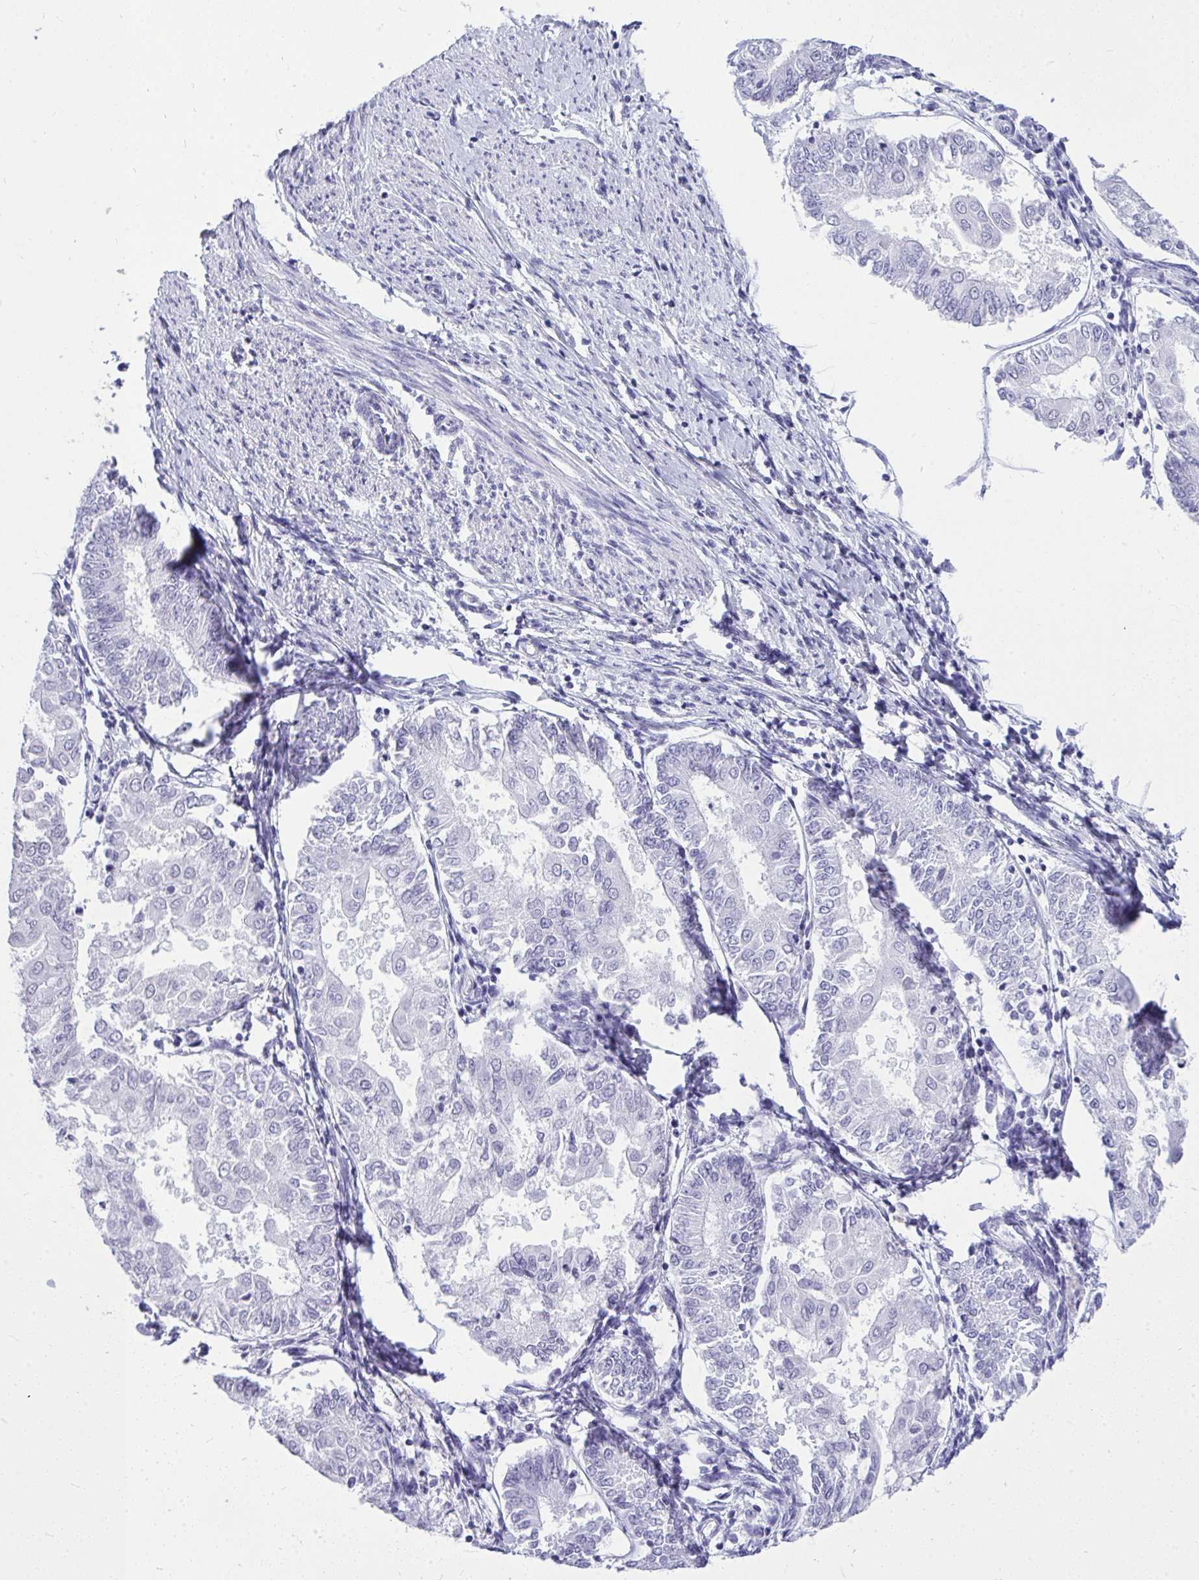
{"staining": {"intensity": "negative", "quantity": "none", "location": "none"}, "tissue": "endometrial cancer", "cell_type": "Tumor cells", "image_type": "cancer", "snomed": [{"axis": "morphology", "description": "Adenocarcinoma, NOS"}, {"axis": "topography", "description": "Endometrium"}], "caption": "DAB immunohistochemical staining of adenocarcinoma (endometrial) exhibits no significant positivity in tumor cells. Nuclei are stained in blue.", "gene": "PRM2", "patient": {"sex": "female", "age": 68}}